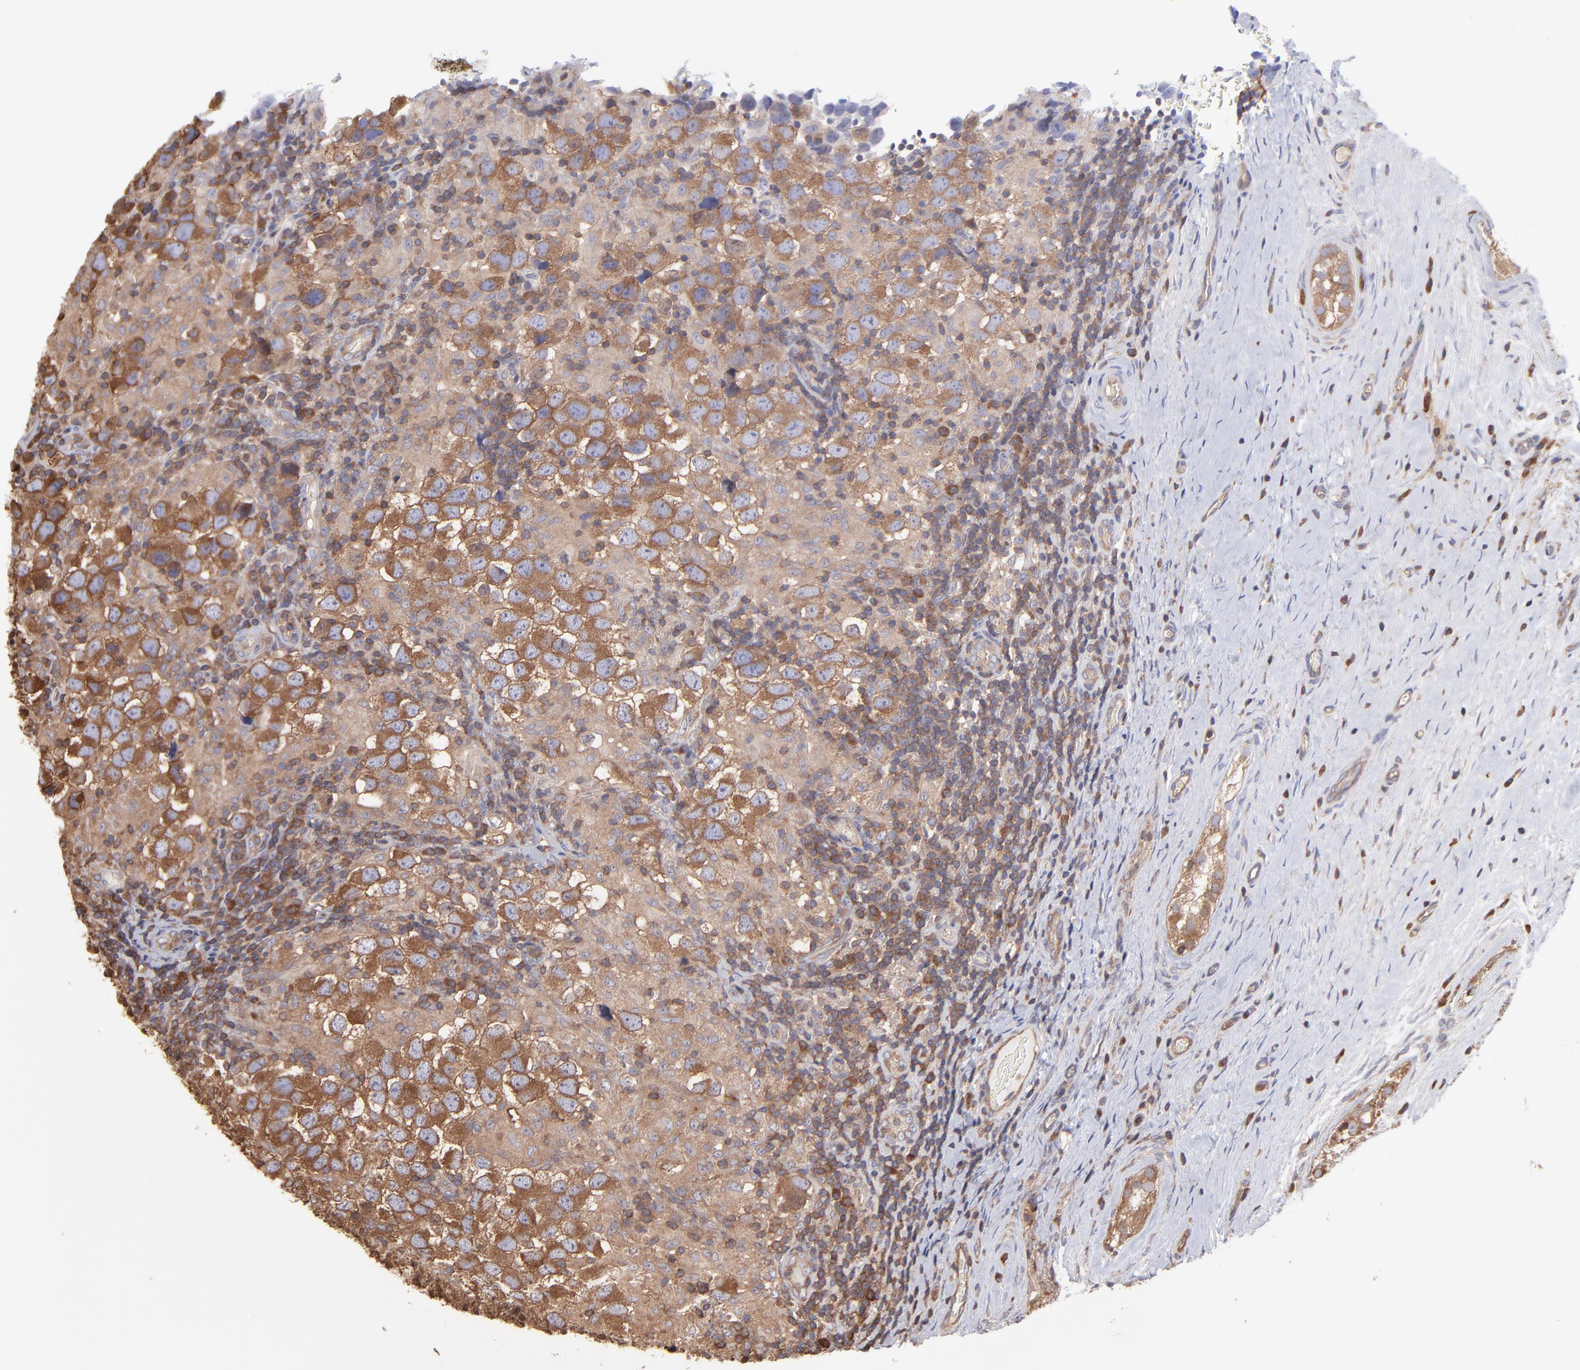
{"staining": {"intensity": "strong", "quantity": ">75%", "location": "cytoplasmic/membranous"}, "tissue": "testis cancer", "cell_type": "Tumor cells", "image_type": "cancer", "snomed": [{"axis": "morphology", "description": "Carcinoma, Embryonal, NOS"}, {"axis": "topography", "description": "Testis"}], "caption": "An IHC photomicrograph of neoplastic tissue is shown. Protein staining in brown highlights strong cytoplasmic/membranous positivity in testis embryonal carcinoma within tumor cells. The staining is performed using DAB brown chromogen to label protein expression. The nuclei are counter-stained blue using hematoxylin.", "gene": "MAP2K2", "patient": {"sex": "male", "age": 21}}